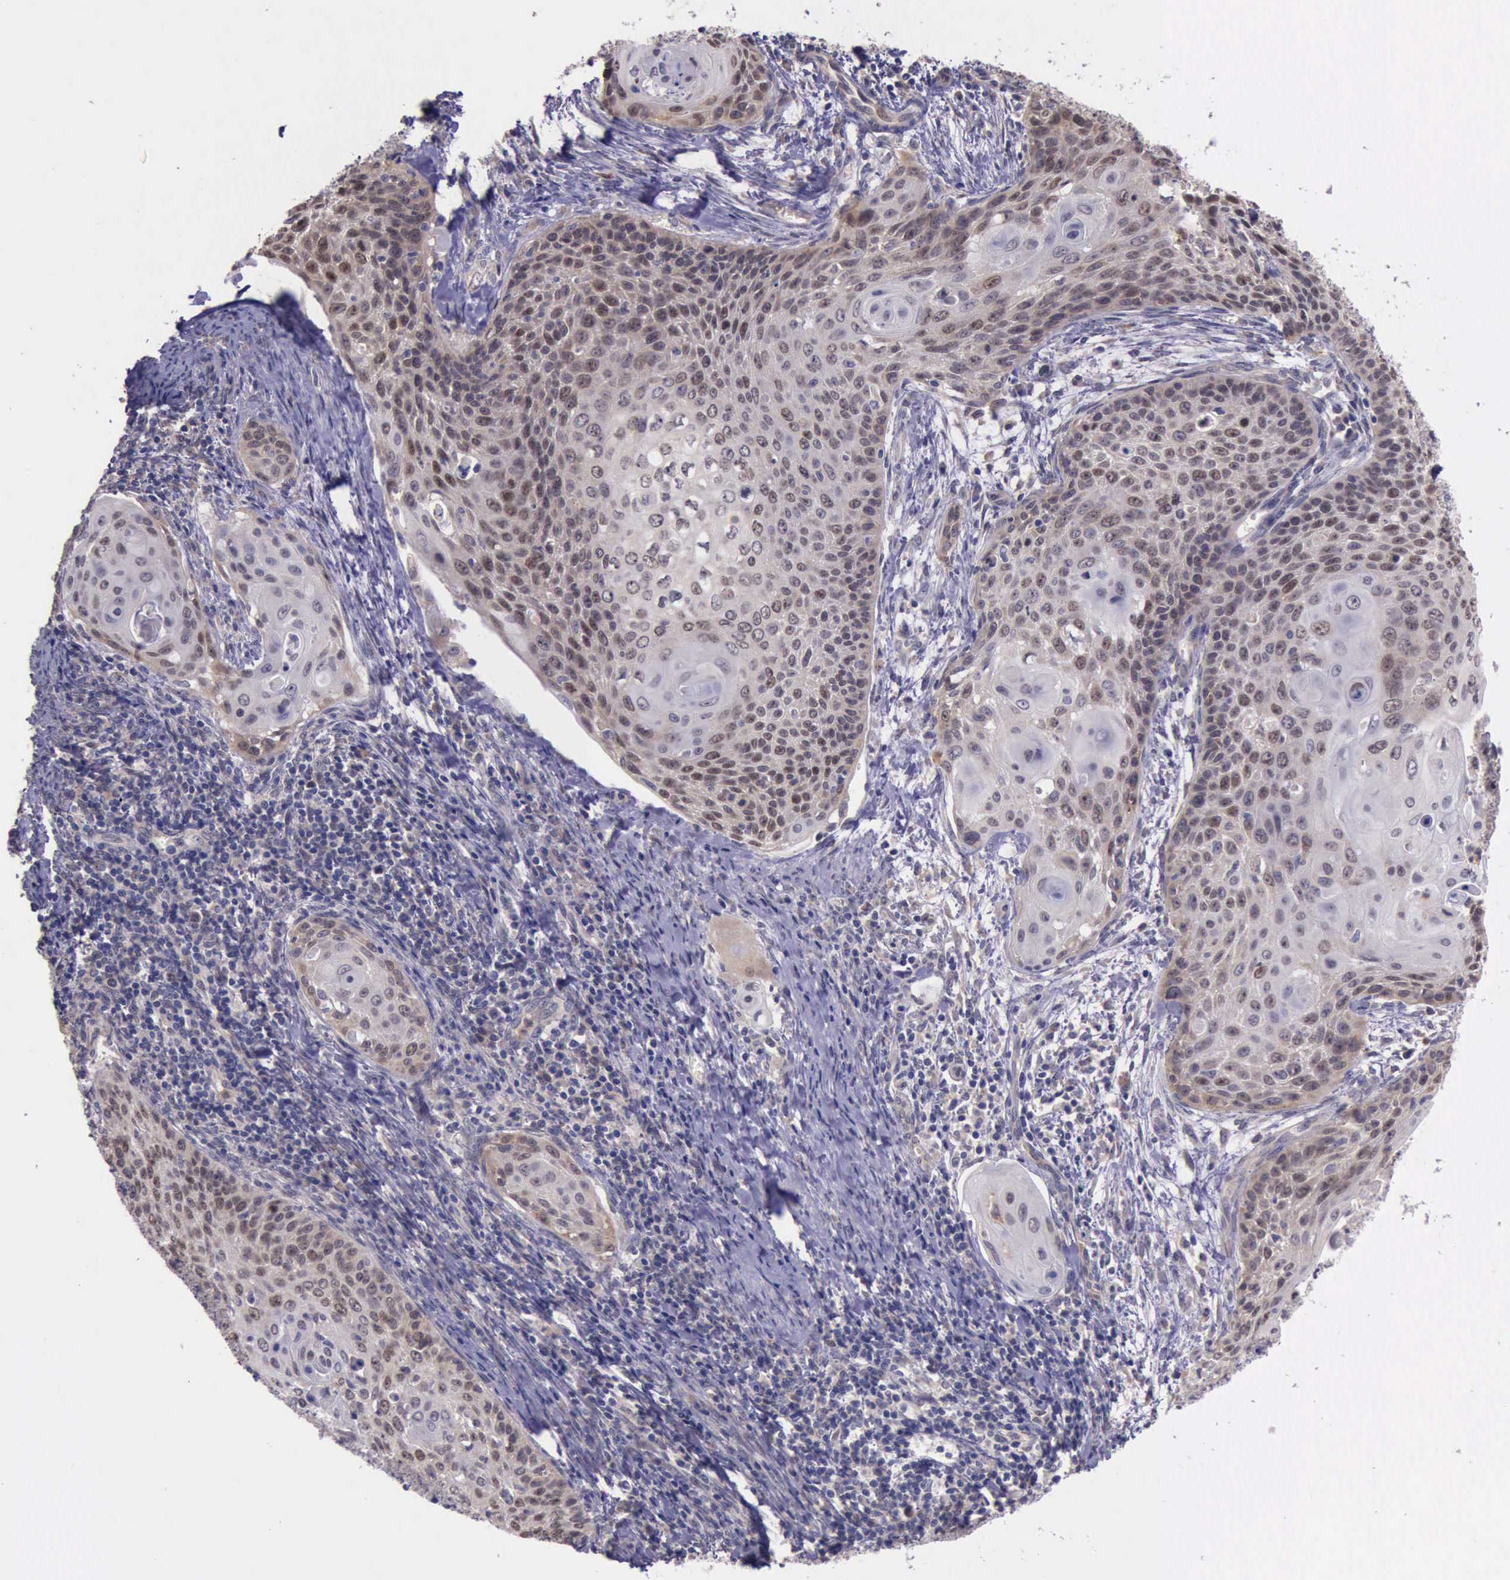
{"staining": {"intensity": "weak", "quantity": "25%-75%", "location": "cytoplasmic/membranous"}, "tissue": "cervical cancer", "cell_type": "Tumor cells", "image_type": "cancer", "snomed": [{"axis": "morphology", "description": "Squamous cell carcinoma, NOS"}, {"axis": "topography", "description": "Cervix"}], "caption": "Cervical cancer stained with a brown dye displays weak cytoplasmic/membranous positive positivity in about 25%-75% of tumor cells.", "gene": "PLEK2", "patient": {"sex": "female", "age": 33}}